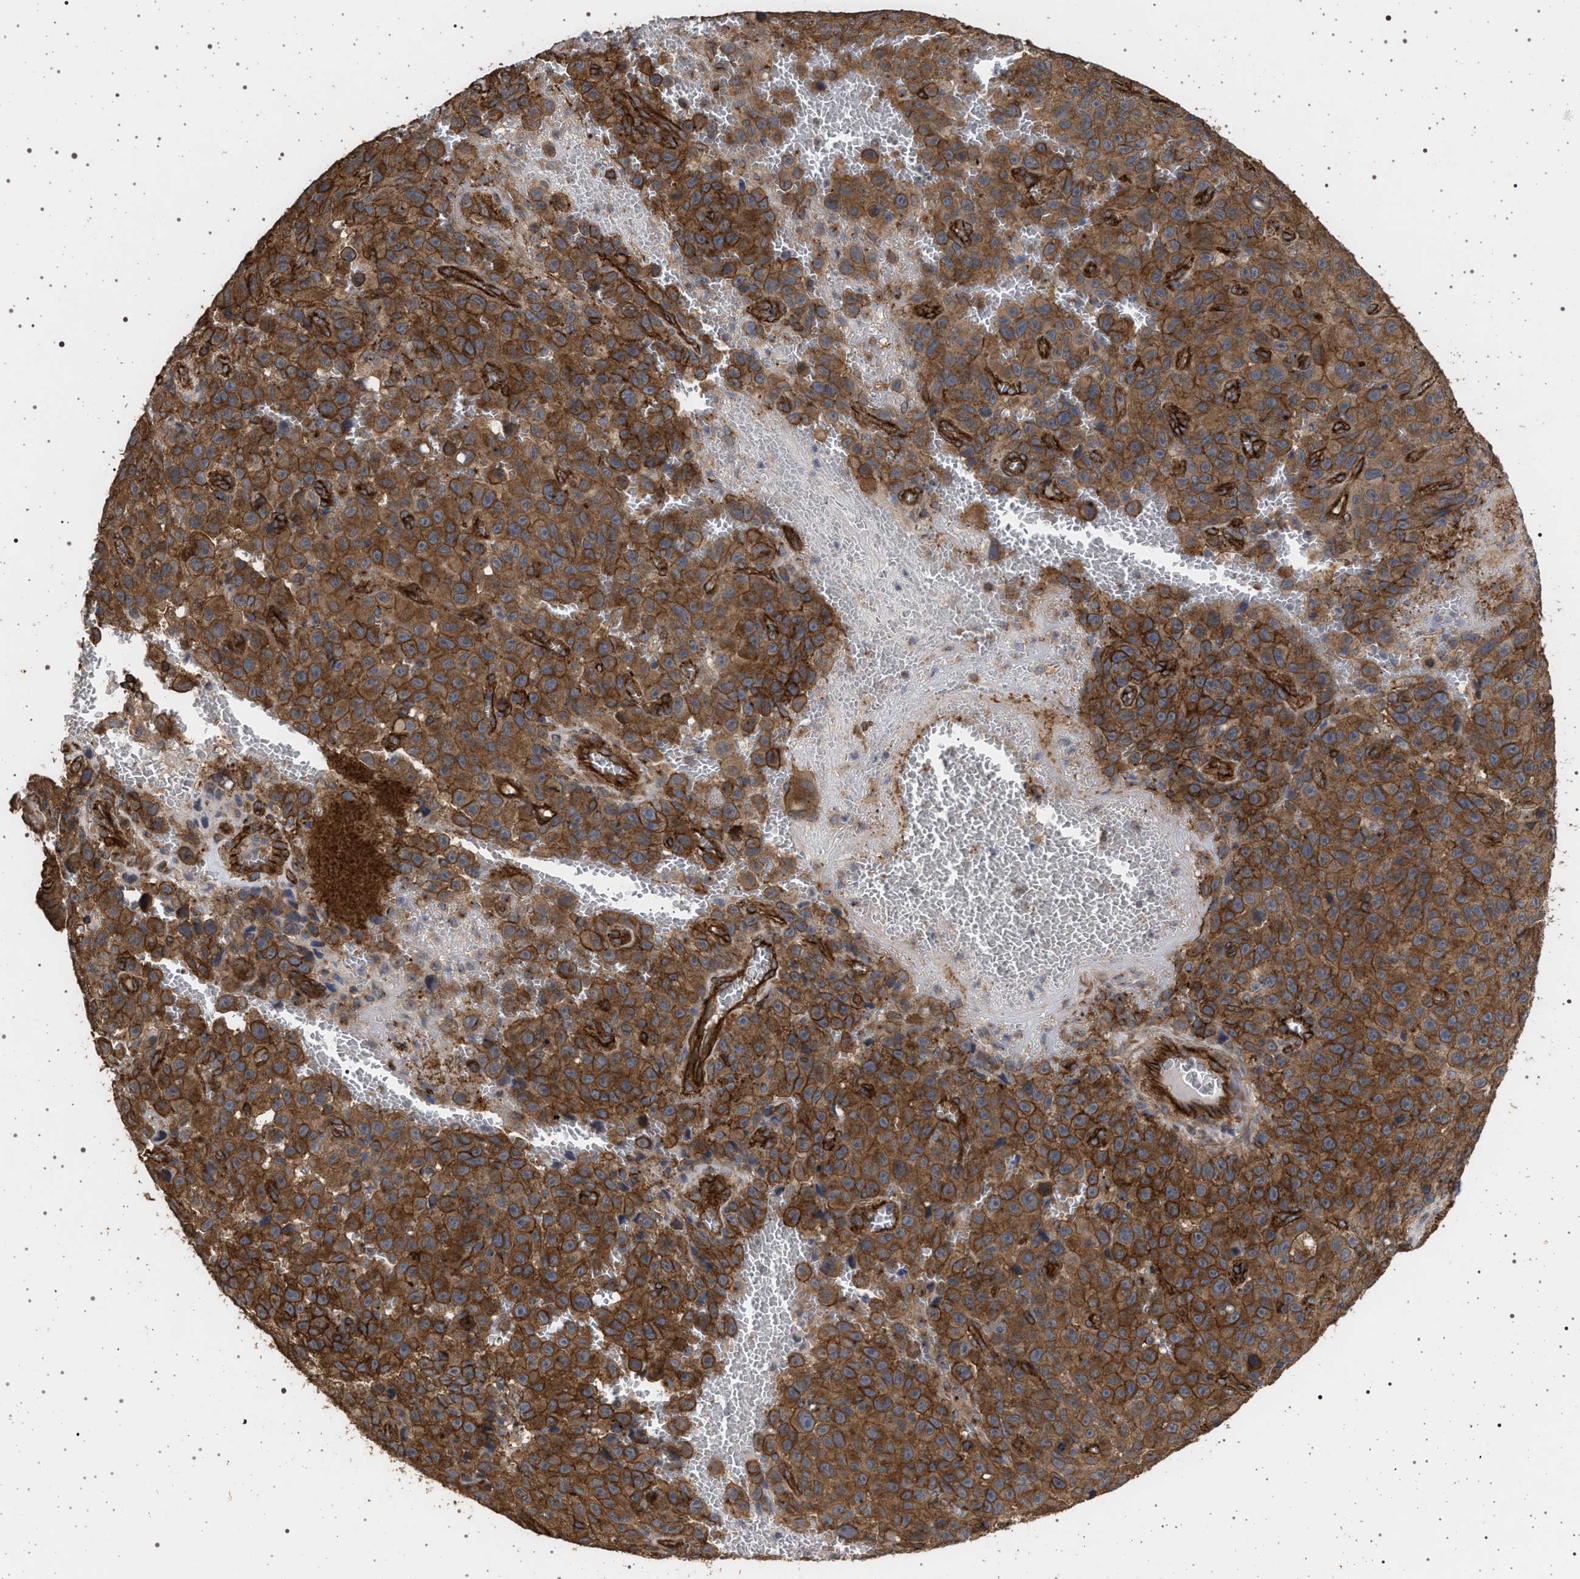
{"staining": {"intensity": "strong", "quantity": ">75%", "location": "cytoplasmic/membranous"}, "tissue": "melanoma", "cell_type": "Tumor cells", "image_type": "cancer", "snomed": [{"axis": "morphology", "description": "Malignant melanoma, NOS"}, {"axis": "topography", "description": "Skin"}], "caption": "A high amount of strong cytoplasmic/membranous positivity is identified in approximately >75% of tumor cells in melanoma tissue.", "gene": "IFT20", "patient": {"sex": "female", "age": 82}}